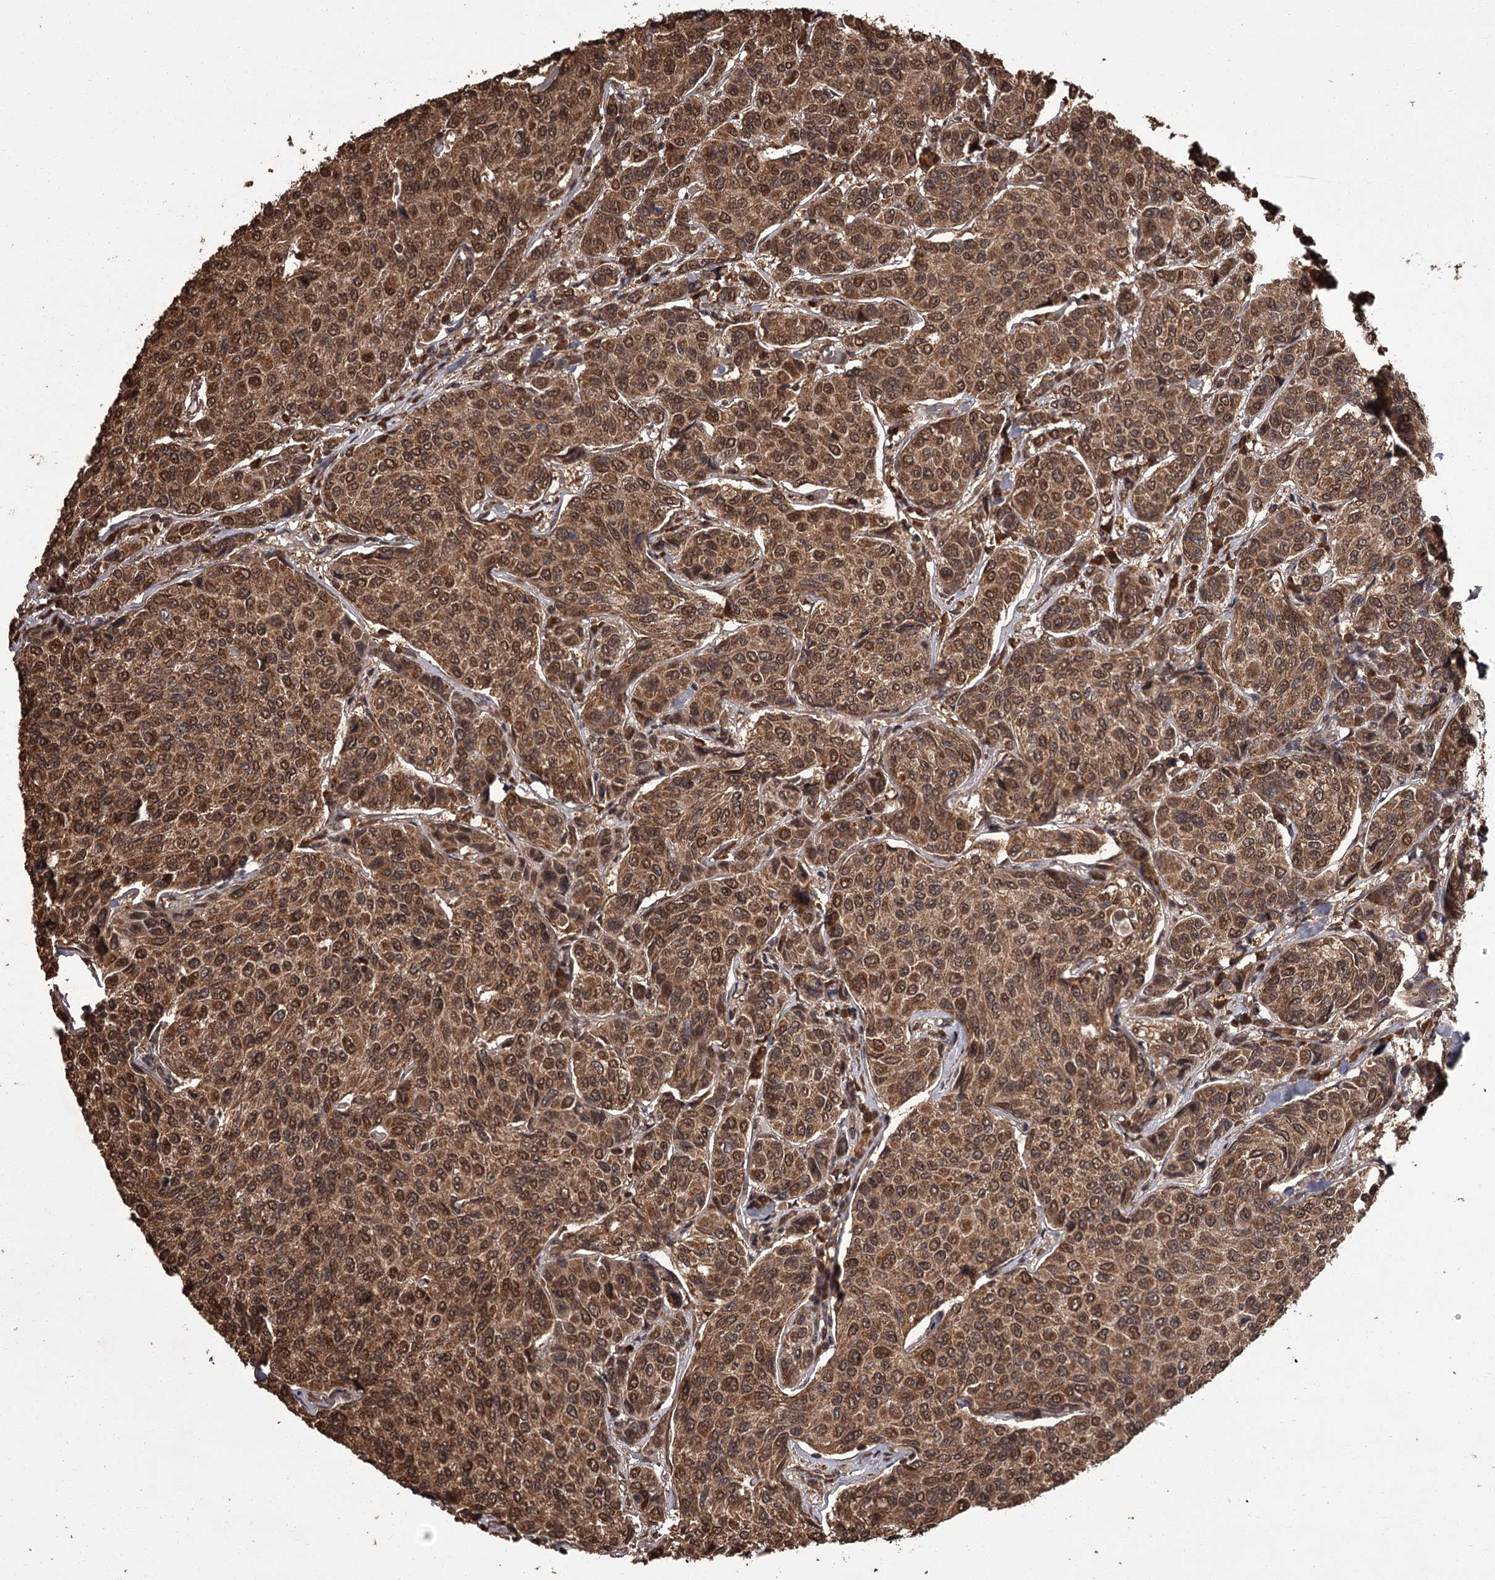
{"staining": {"intensity": "moderate", "quantity": ">75%", "location": "cytoplasmic/membranous,nuclear"}, "tissue": "breast cancer", "cell_type": "Tumor cells", "image_type": "cancer", "snomed": [{"axis": "morphology", "description": "Duct carcinoma"}, {"axis": "topography", "description": "Breast"}], "caption": "Moderate cytoplasmic/membranous and nuclear staining for a protein is present in approximately >75% of tumor cells of breast cancer using IHC.", "gene": "NPRL2", "patient": {"sex": "female", "age": 55}}